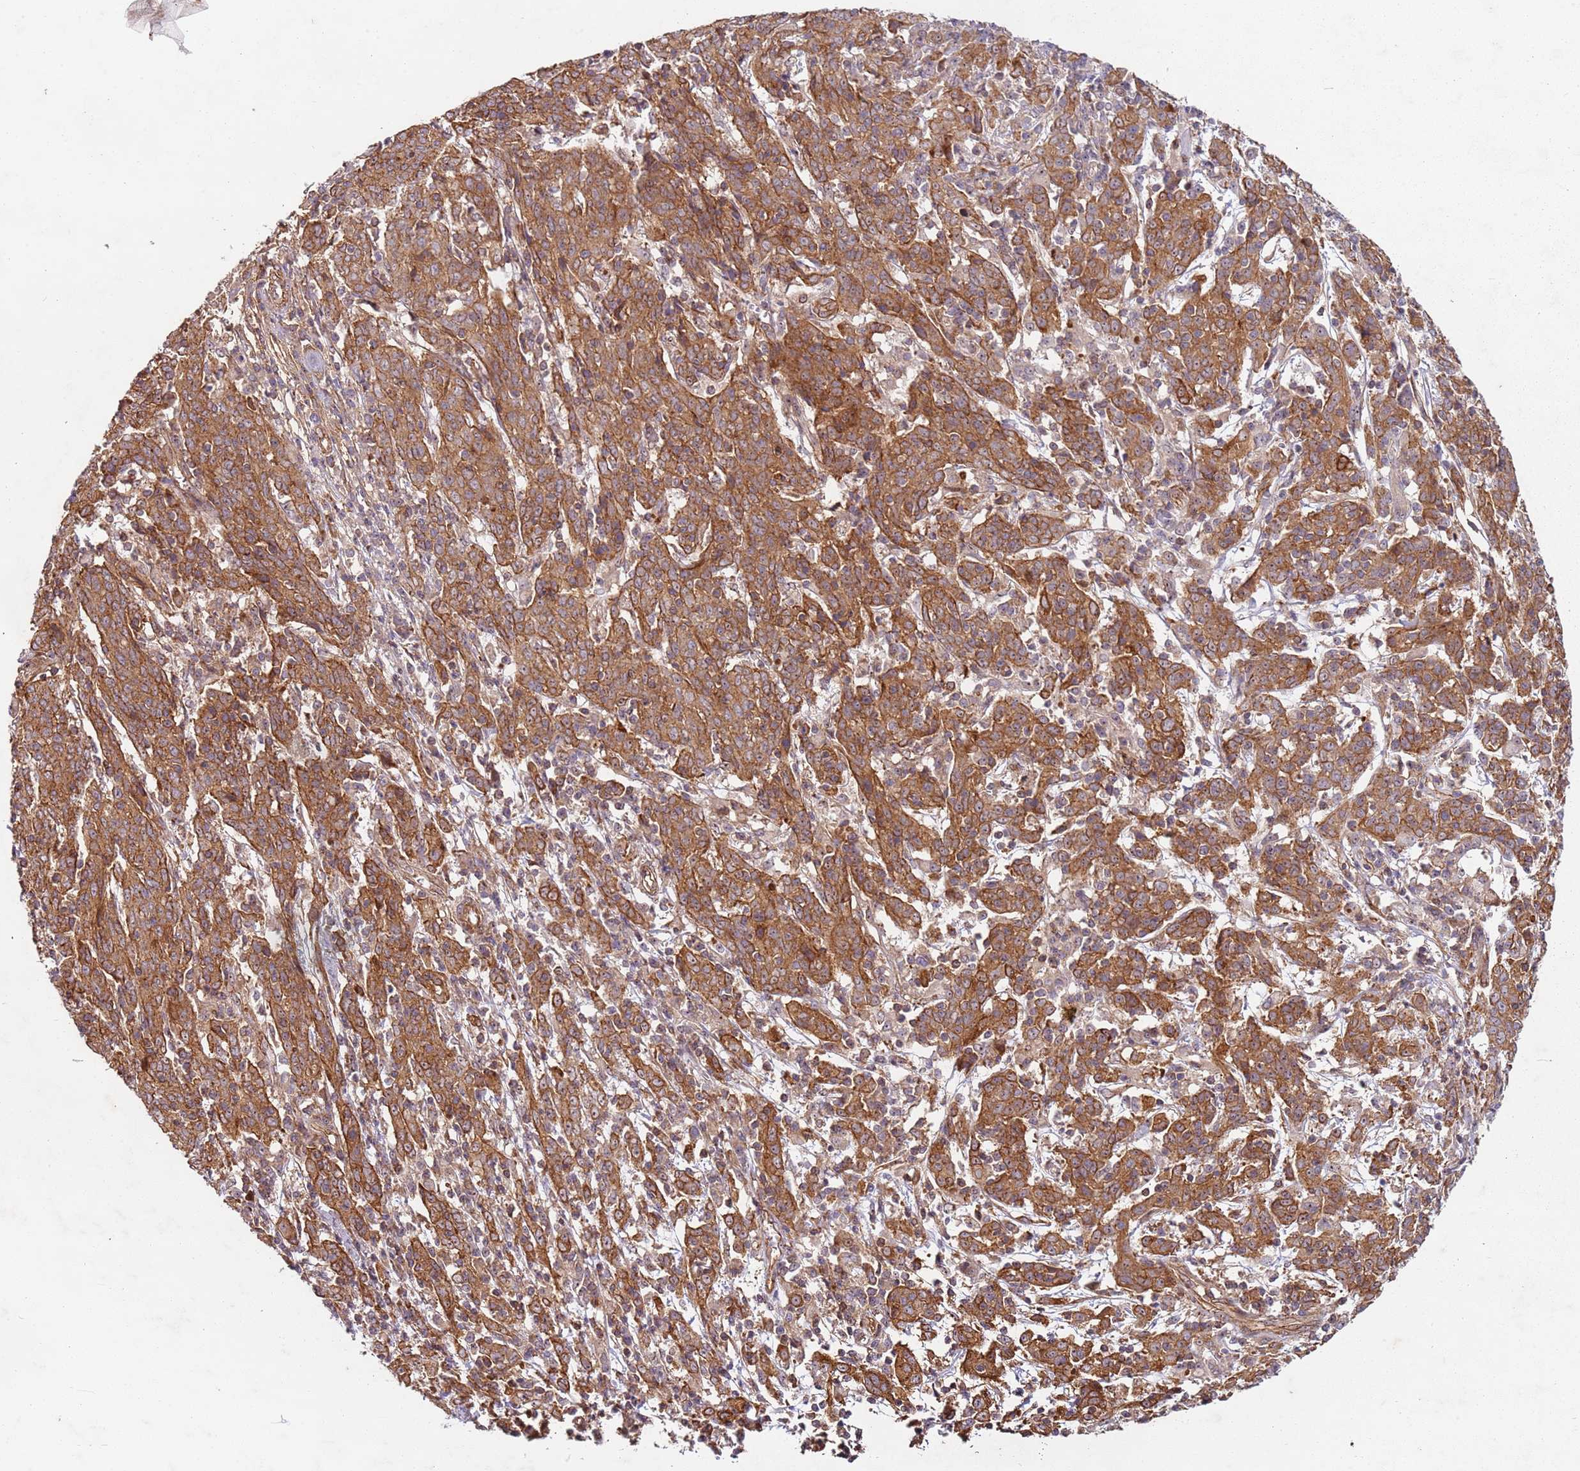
{"staining": {"intensity": "strong", "quantity": ">75%", "location": "cytoplasmic/membranous"}, "tissue": "cervical cancer", "cell_type": "Tumor cells", "image_type": "cancer", "snomed": [{"axis": "morphology", "description": "Squamous cell carcinoma, NOS"}, {"axis": "topography", "description": "Cervix"}], "caption": "Protein staining of cervical cancer (squamous cell carcinoma) tissue exhibits strong cytoplasmic/membranous positivity in approximately >75% of tumor cells. (brown staining indicates protein expression, while blue staining denotes nuclei).", "gene": "C2CD4B", "patient": {"sex": "female", "age": 67}}